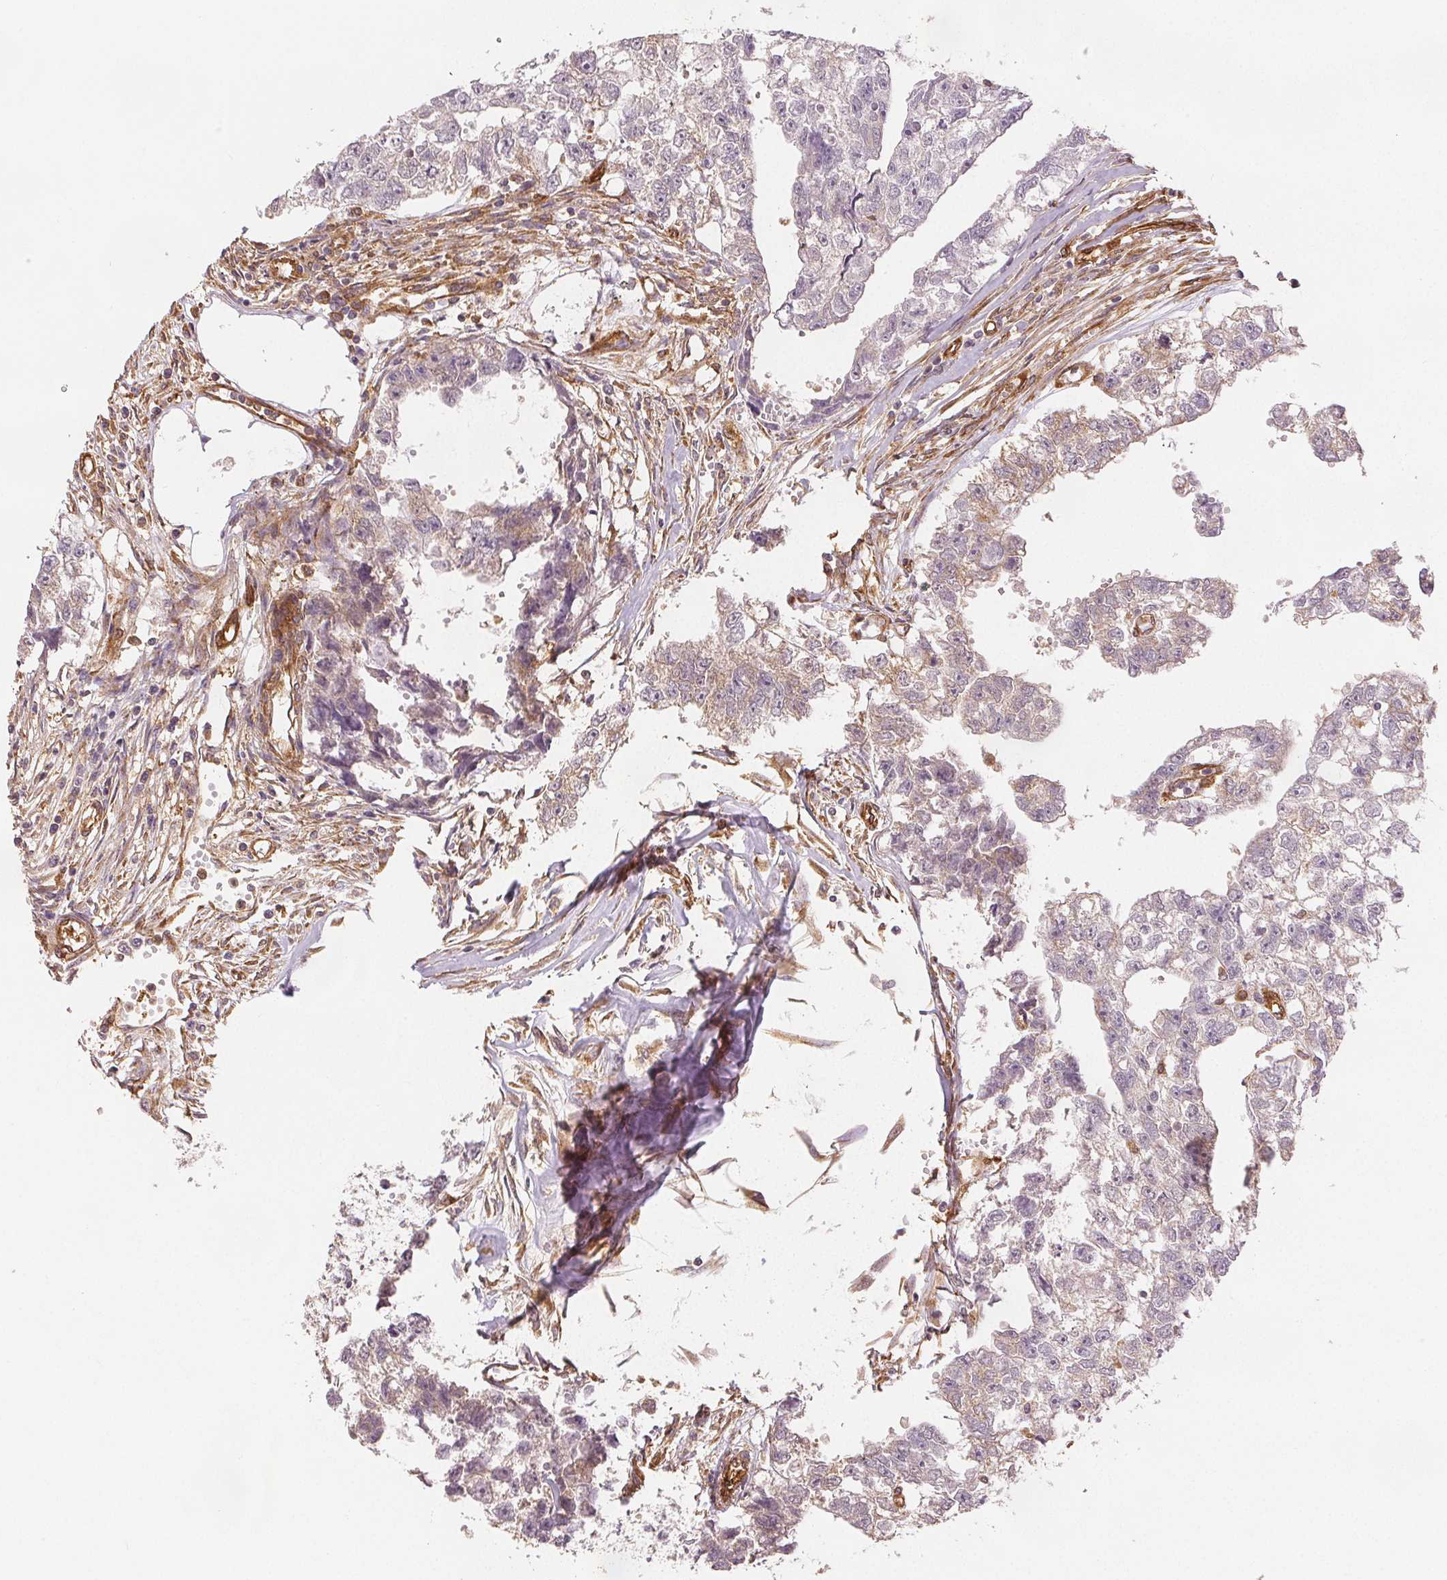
{"staining": {"intensity": "weak", "quantity": "<25%", "location": "cytoplasmic/membranous"}, "tissue": "testis cancer", "cell_type": "Tumor cells", "image_type": "cancer", "snomed": [{"axis": "morphology", "description": "Carcinoma, Embryonal, NOS"}, {"axis": "morphology", "description": "Teratoma, malignant, NOS"}, {"axis": "topography", "description": "Testis"}], "caption": "DAB immunohistochemical staining of testis malignant teratoma demonstrates no significant positivity in tumor cells.", "gene": "DIAPH2", "patient": {"sex": "male", "age": 44}}